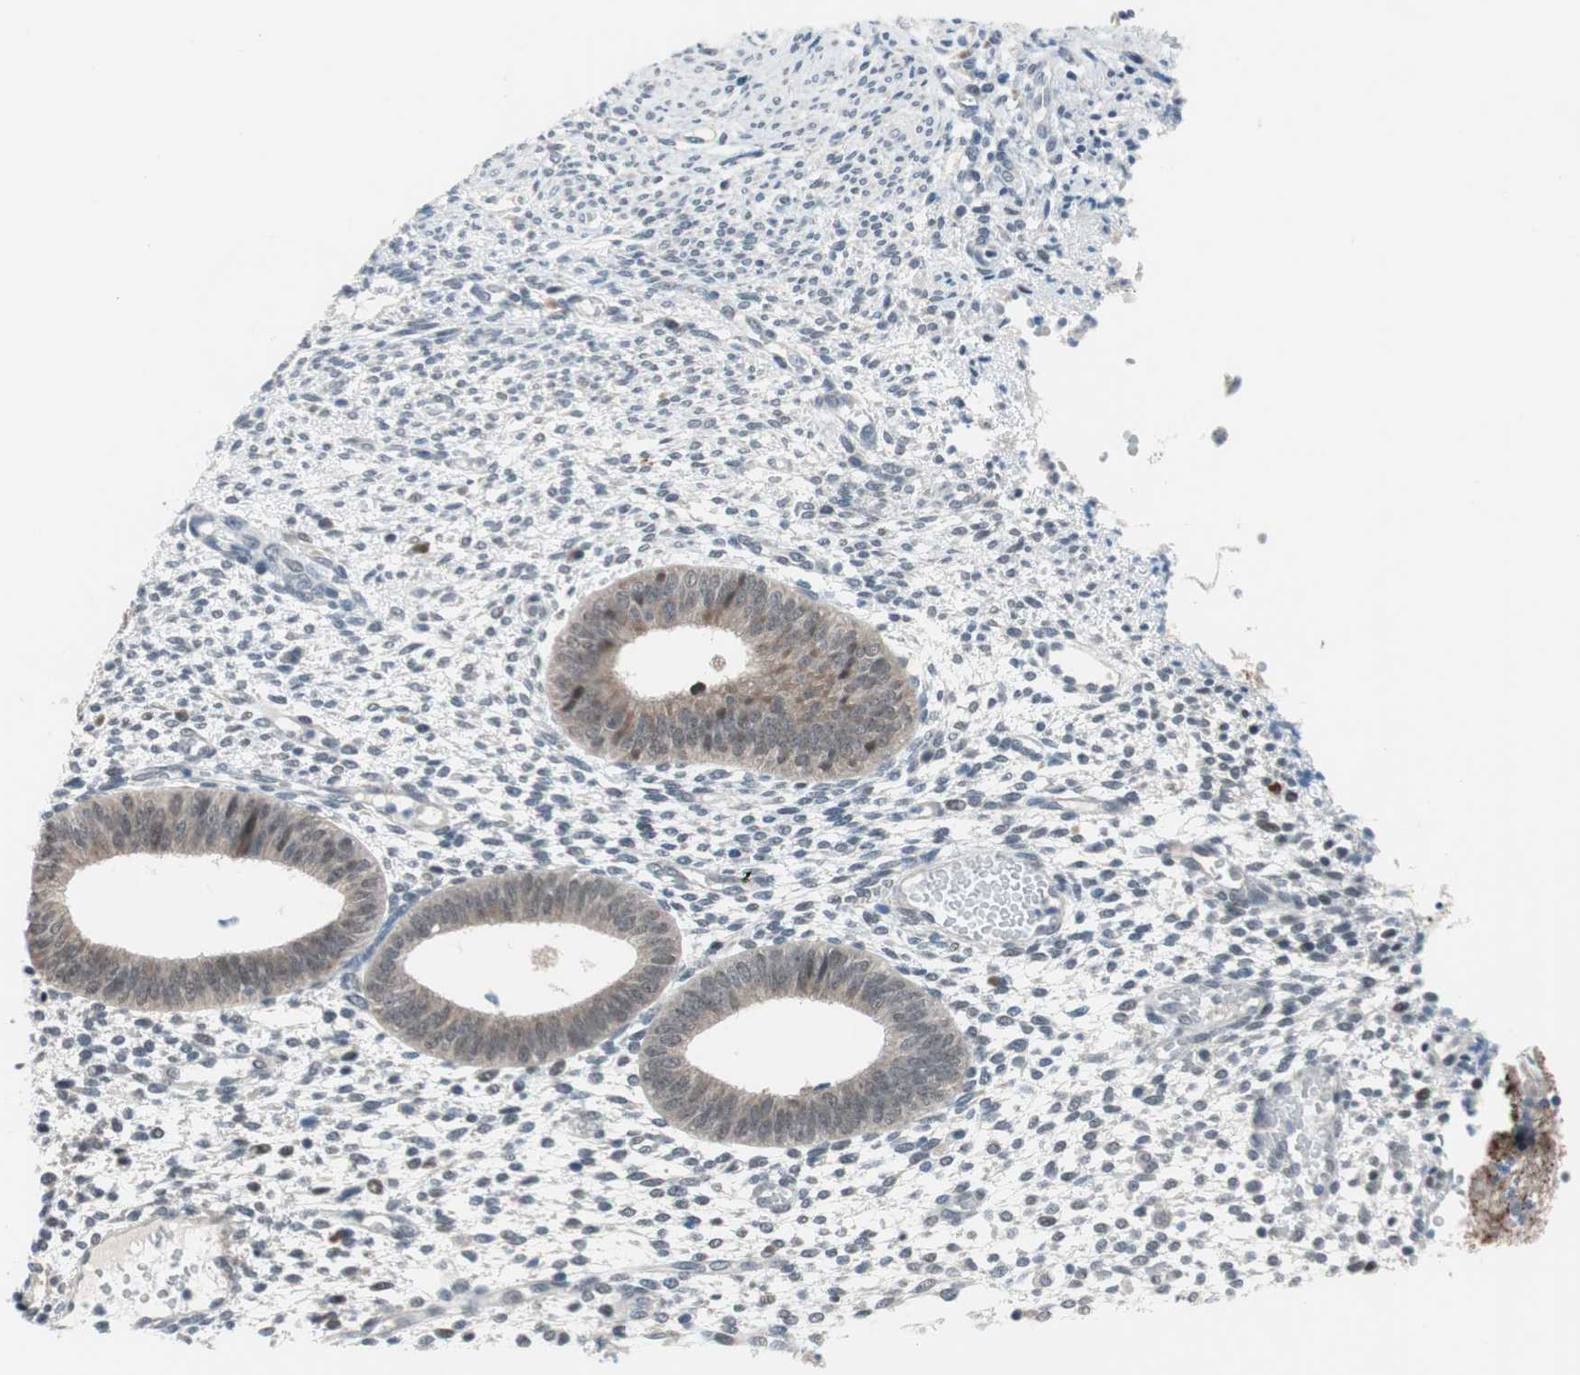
{"staining": {"intensity": "negative", "quantity": "none", "location": "none"}, "tissue": "endometrium", "cell_type": "Cells in endometrial stroma", "image_type": "normal", "snomed": [{"axis": "morphology", "description": "Normal tissue, NOS"}, {"axis": "topography", "description": "Endometrium"}], "caption": "High magnification brightfield microscopy of unremarkable endometrium stained with DAB (brown) and counterstained with hematoxylin (blue): cells in endometrial stroma show no significant positivity. Nuclei are stained in blue.", "gene": "GRHL1", "patient": {"sex": "female", "age": 35}}